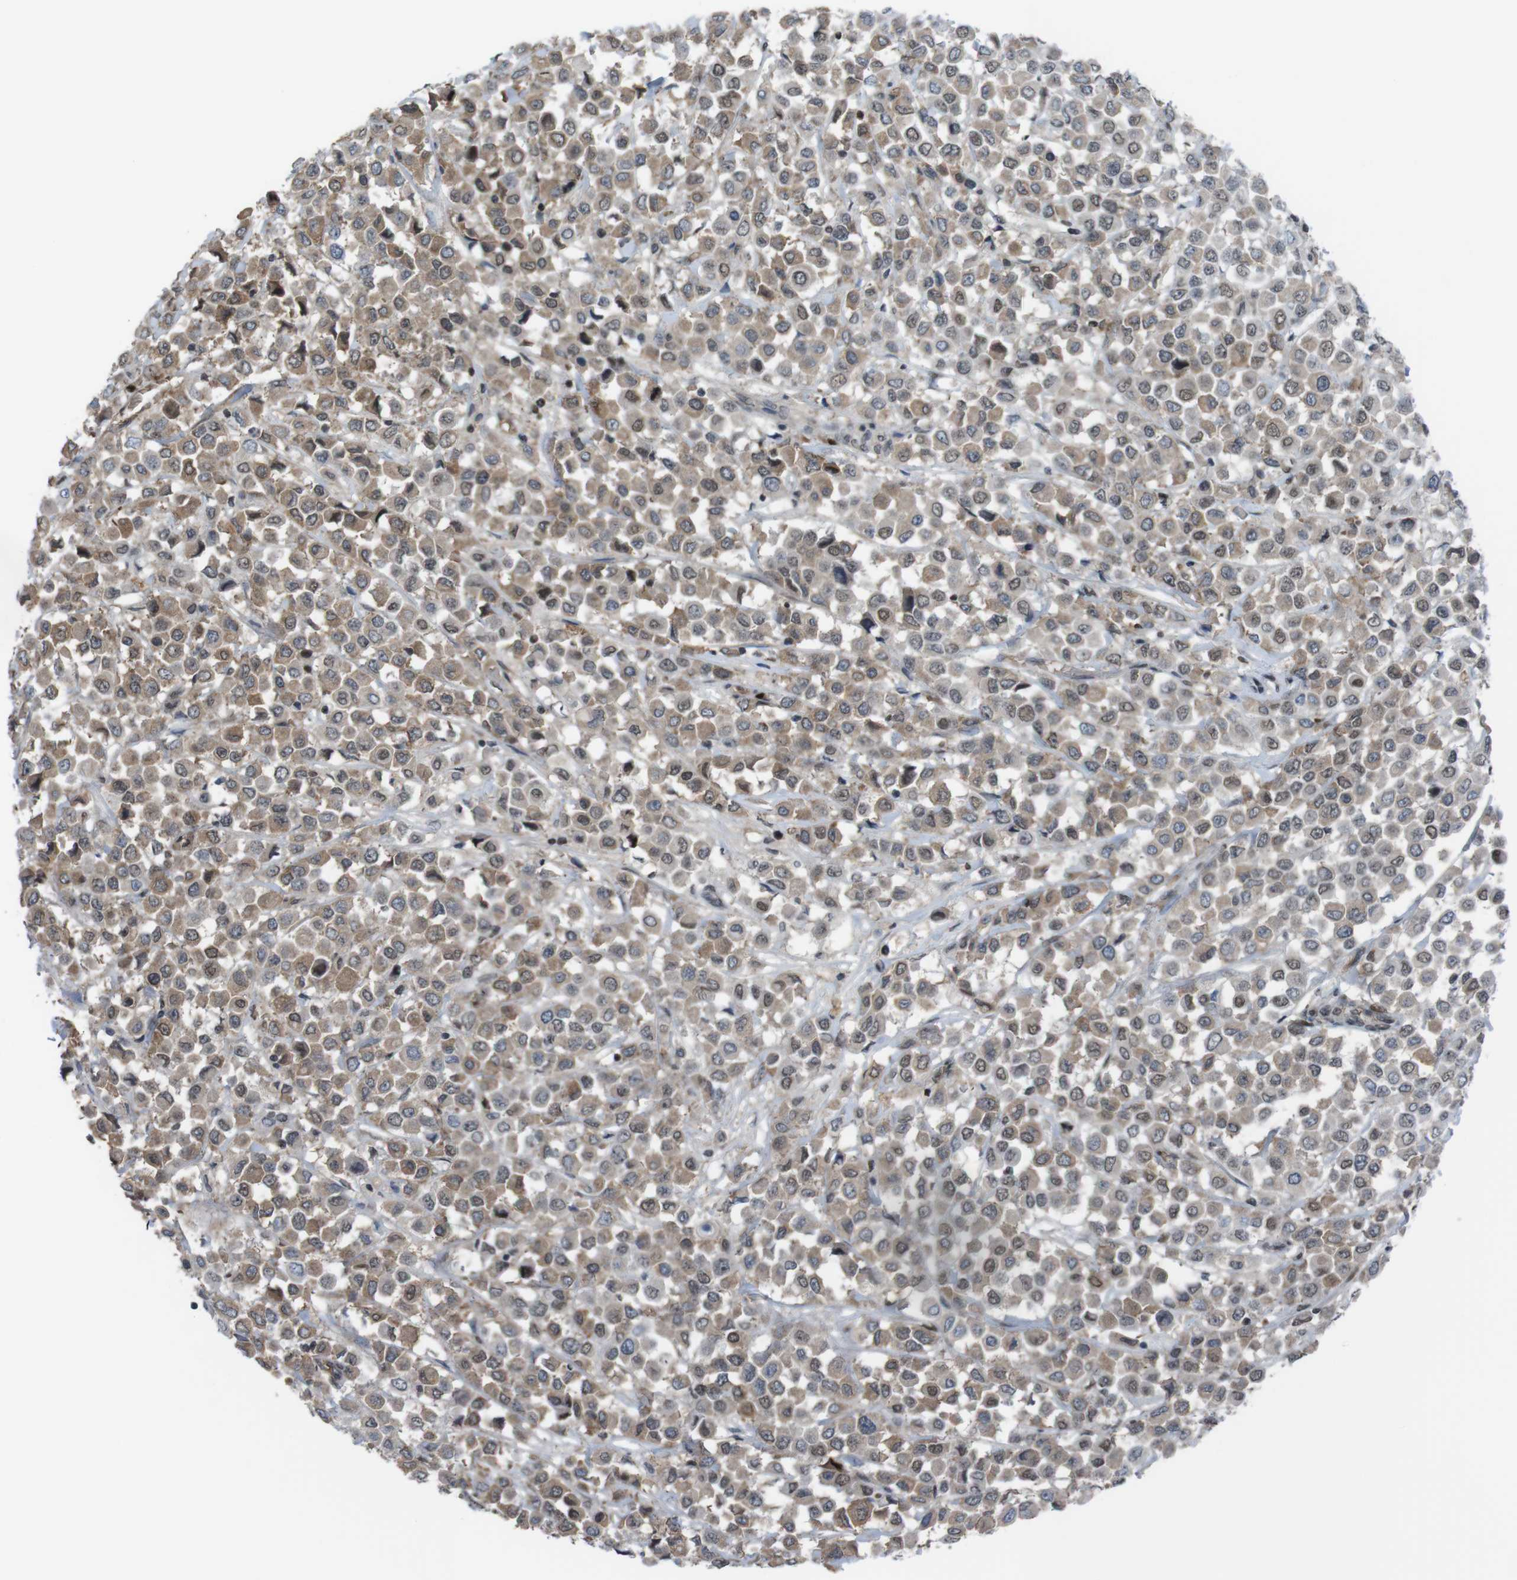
{"staining": {"intensity": "moderate", "quantity": ">75%", "location": "cytoplasmic/membranous,nuclear"}, "tissue": "breast cancer", "cell_type": "Tumor cells", "image_type": "cancer", "snomed": [{"axis": "morphology", "description": "Duct carcinoma"}, {"axis": "topography", "description": "Breast"}], "caption": "Breast intraductal carcinoma stained for a protein (brown) displays moderate cytoplasmic/membranous and nuclear positive staining in about >75% of tumor cells.", "gene": "SUB1", "patient": {"sex": "female", "age": 61}}